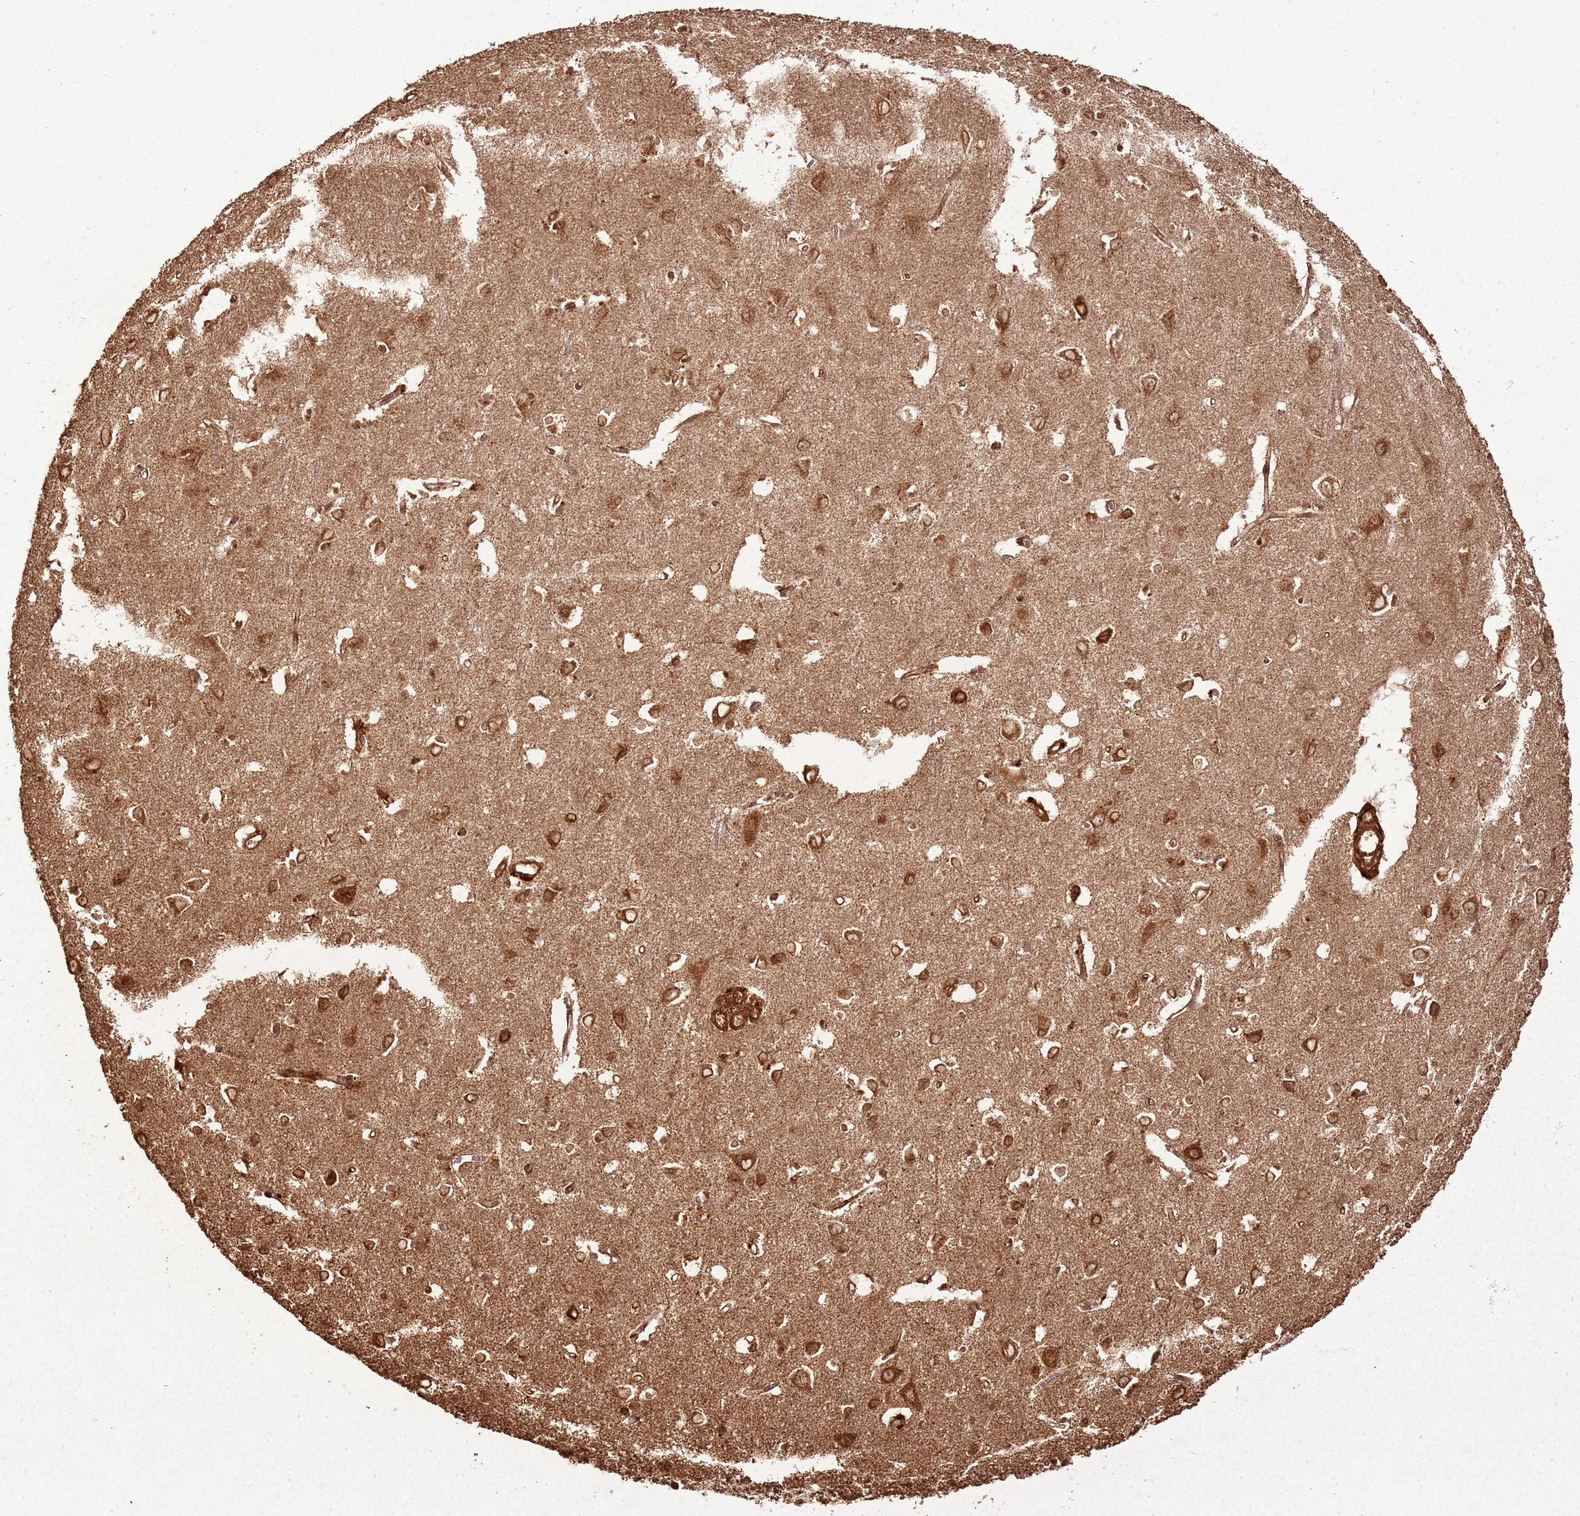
{"staining": {"intensity": "strong", "quantity": ">75%", "location": "cytoplasmic/membranous"}, "tissue": "cerebral cortex", "cell_type": "Endothelial cells", "image_type": "normal", "snomed": [{"axis": "morphology", "description": "Normal tissue, NOS"}, {"axis": "topography", "description": "Cerebral cortex"}], "caption": "Protein analysis of unremarkable cerebral cortex demonstrates strong cytoplasmic/membranous staining in approximately >75% of endothelial cells.", "gene": "MRPS6", "patient": {"sex": "female", "age": 64}}